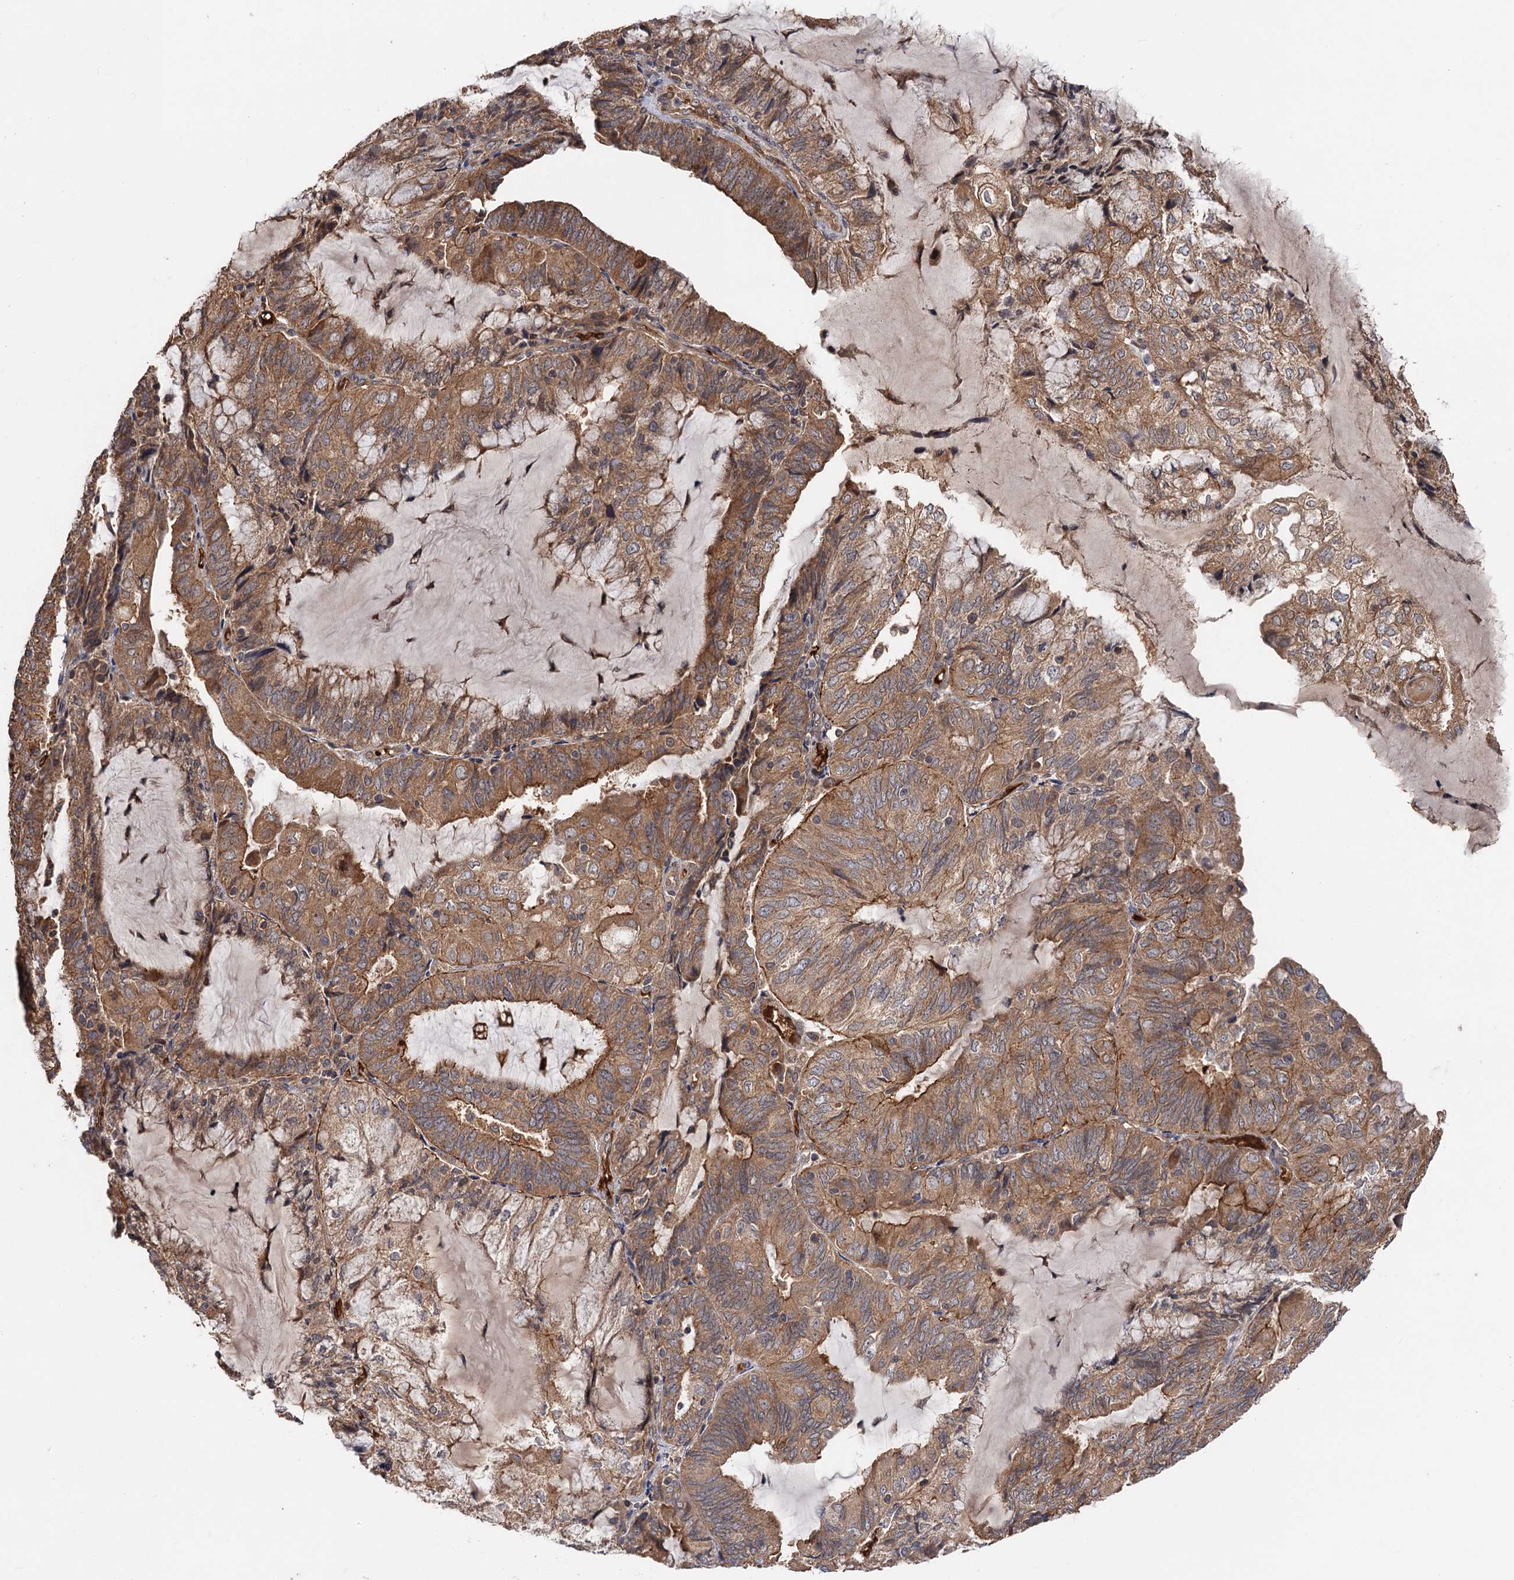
{"staining": {"intensity": "moderate", "quantity": ">75%", "location": "cytoplasmic/membranous"}, "tissue": "endometrial cancer", "cell_type": "Tumor cells", "image_type": "cancer", "snomed": [{"axis": "morphology", "description": "Adenocarcinoma, NOS"}, {"axis": "topography", "description": "Endometrium"}], "caption": "A medium amount of moderate cytoplasmic/membranous expression is present in about >75% of tumor cells in adenocarcinoma (endometrial) tissue. The protein of interest is stained brown, and the nuclei are stained in blue (DAB (3,3'-diaminobenzidine) IHC with brightfield microscopy, high magnification).", "gene": "SNX32", "patient": {"sex": "female", "age": 81}}